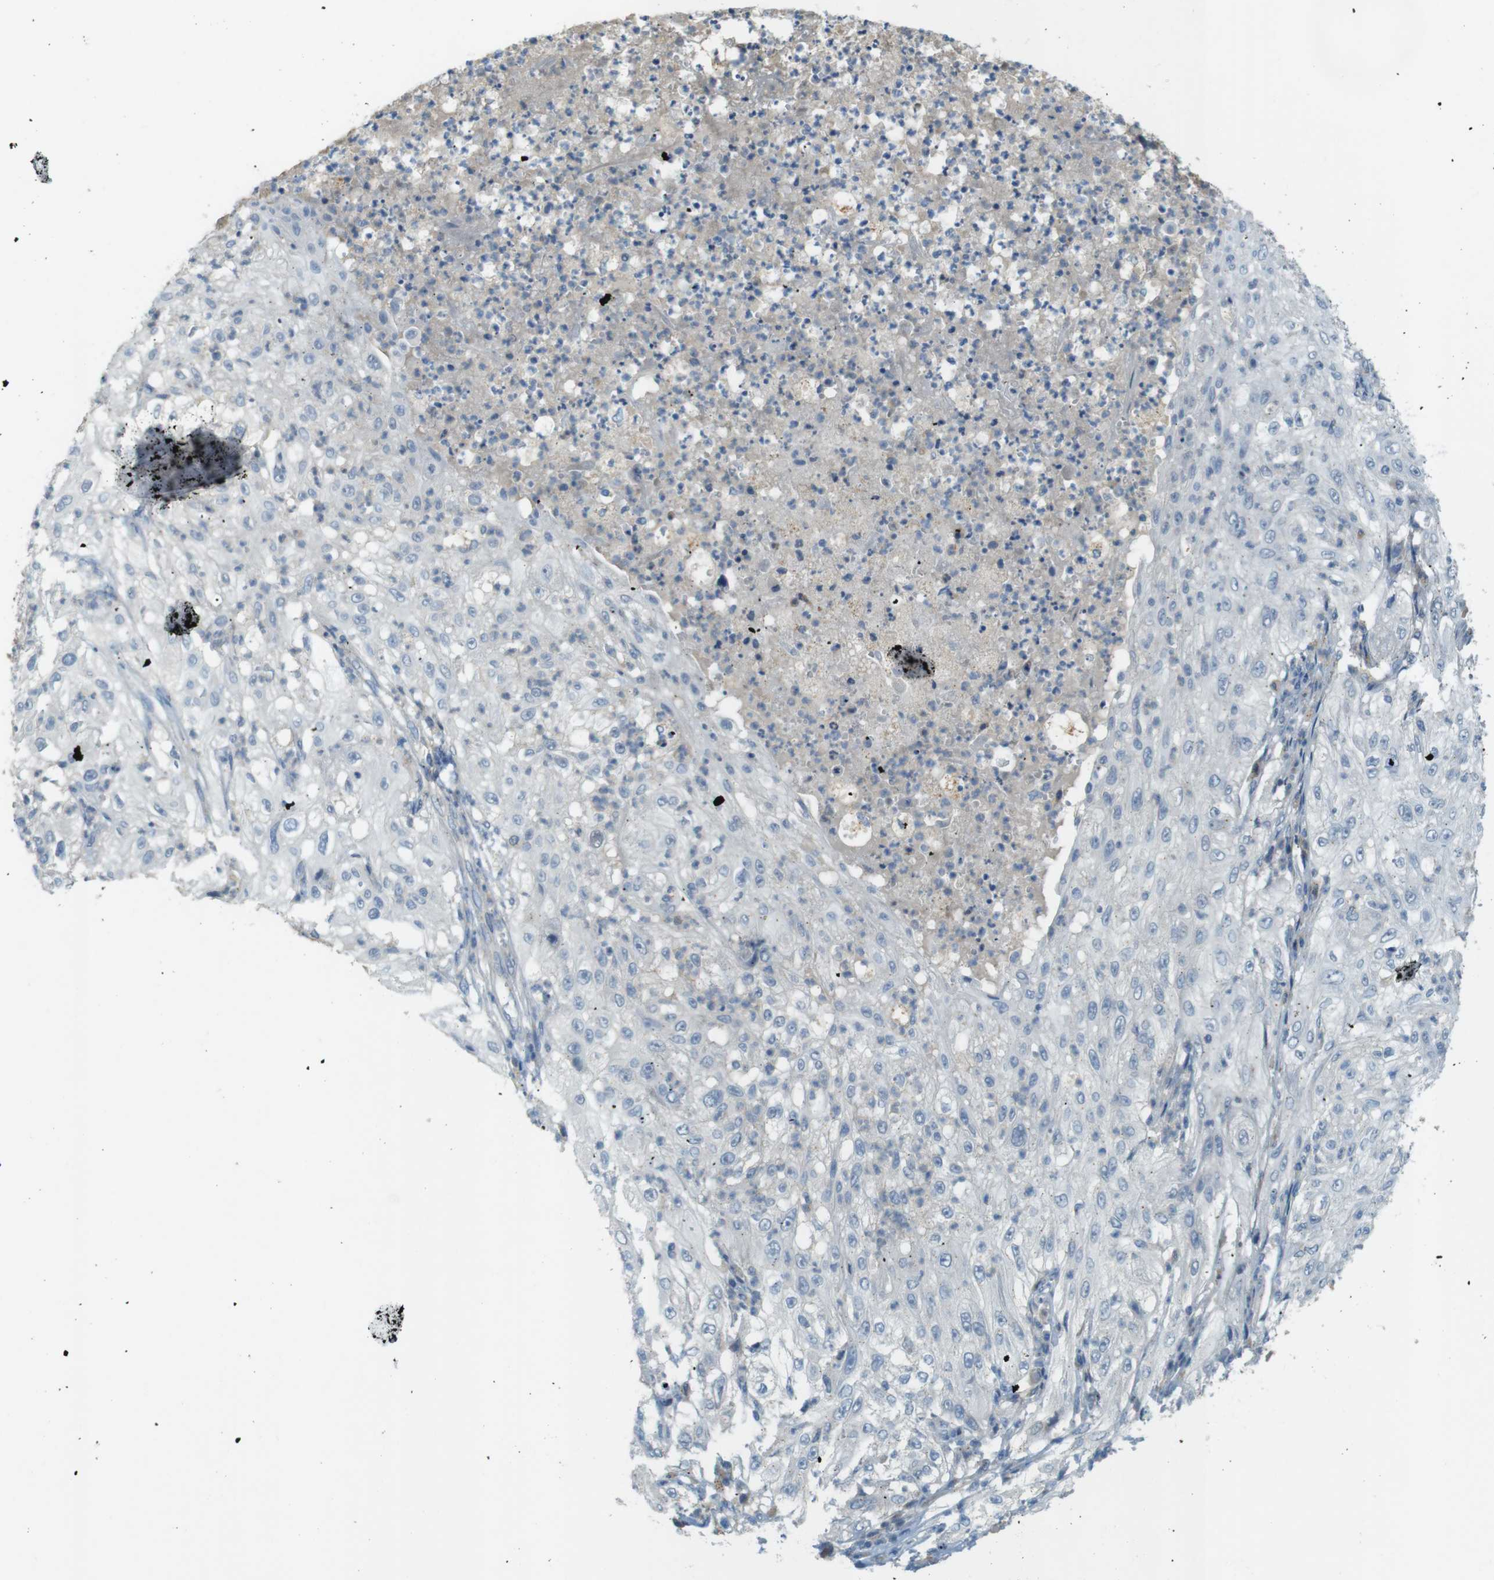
{"staining": {"intensity": "negative", "quantity": "none", "location": "none"}, "tissue": "lung cancer", "cell_type": "Tumor cells", "image_type": "cancer", "snomed": [{"axis": "morphology", "description": "Inflammation, NOS"}, {"axis": "morphology", "description": "Squamous cell carcinoma, NOS"}, {"axis": "topography", "description": "Lymph node"}, {"axis": "topography", "description": "Soft tissue"}, {"axis": "topography", "description": "Lung"}], "caption": "DAB immunohistochemical staining of lung cancer demonstrates no significant positivity in tumor cells.", "gene": "UGT8", "patient": {"sex": "male", "age": 66}}